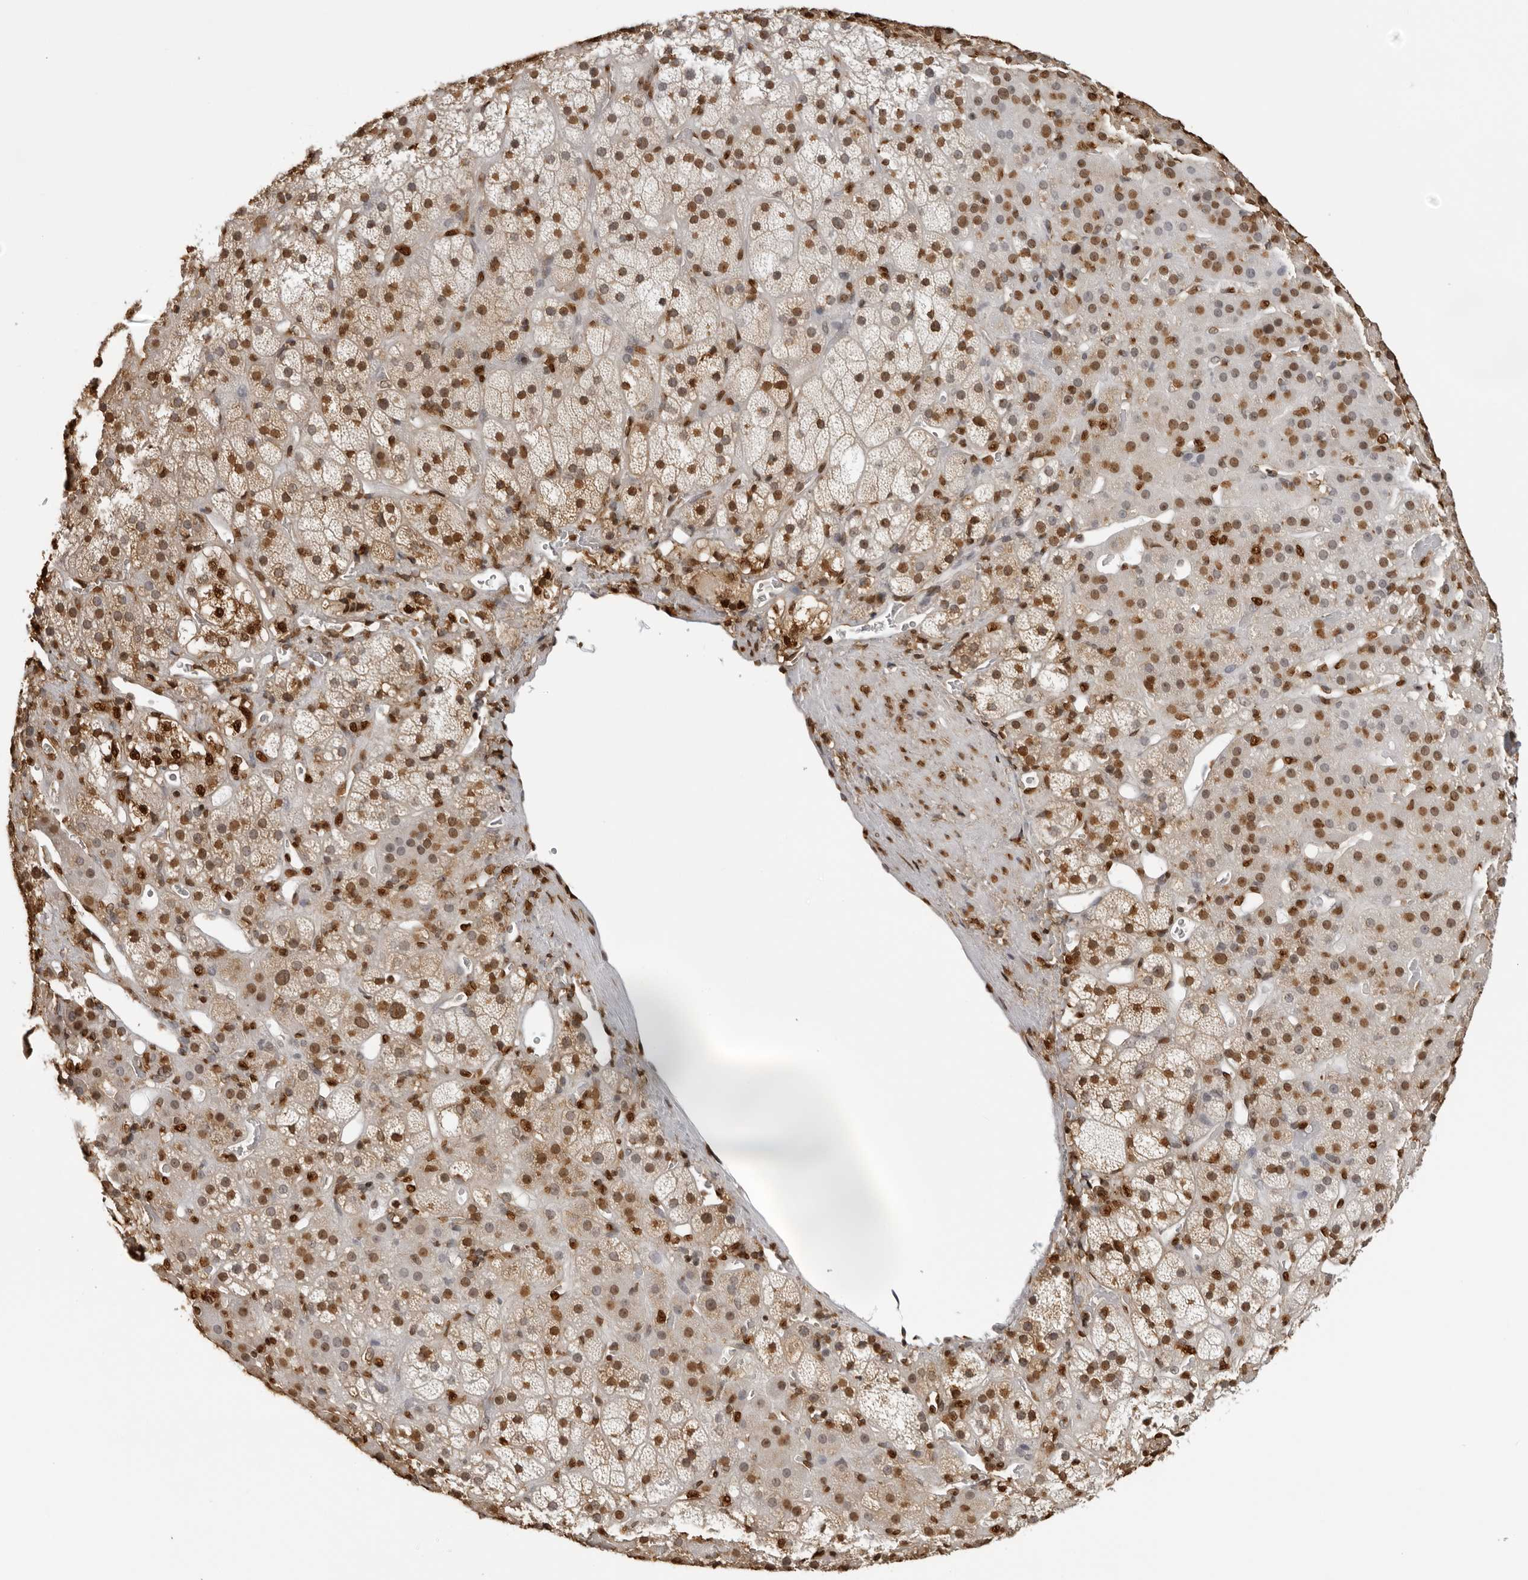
{"staining": {"intensity": "strong", "quantity": ">75%", "location": "nuclear"}, "tissue": "adrenal gland", "cell_type": "Glandular cells", "image_type": "normal", "snomed": [{"axis": "morphology", "description": "Normal tissue, NOS"}, {"axis": "topography", "description": "Adrenal gland"}], "caption": "Human adrenal gland stained for a protein (brown) exhibits strong nuclear positive staining in about >75% of glandular cells.", "gene": "ZFP91", "patient": {"sex": "male", "age": 57}}